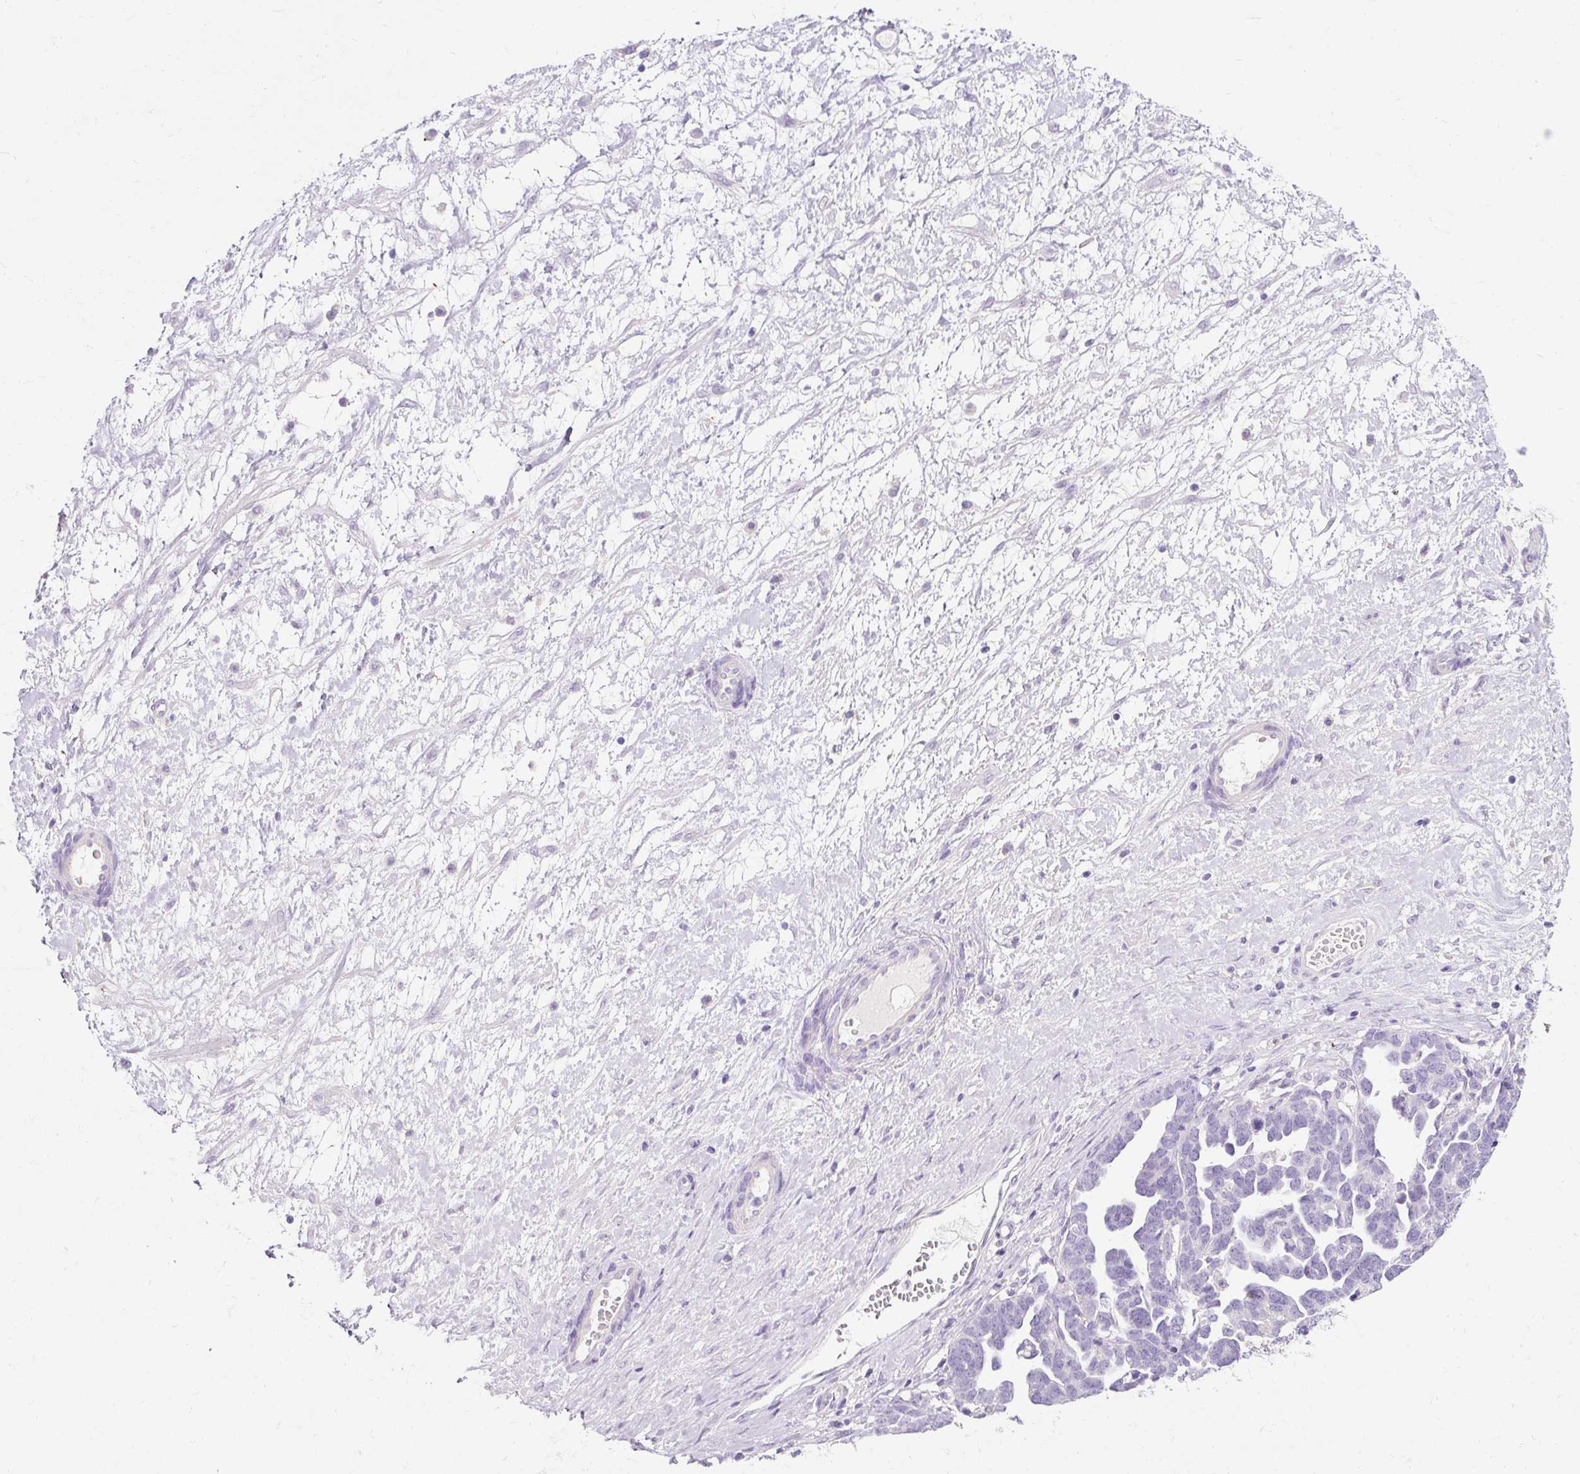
{"staining": {"intensity": "negative", "quantity": "none", "location": "none"}, "tissue": "ovarian cancer", "cell_type": "Tumor cells", "image_type": "cancer", "snomed": [{"axis": "morphology", "description": "Cystadenocarcinoma, serous, NOS"}, {"axis": "topography", "description": "Ovary"}], "caption": "Ovarian cancer stained for a protein using IHC displays no staining tumor cells.", "gene": "CLDN25", "patient": {"sex": "female", "age": 54}}